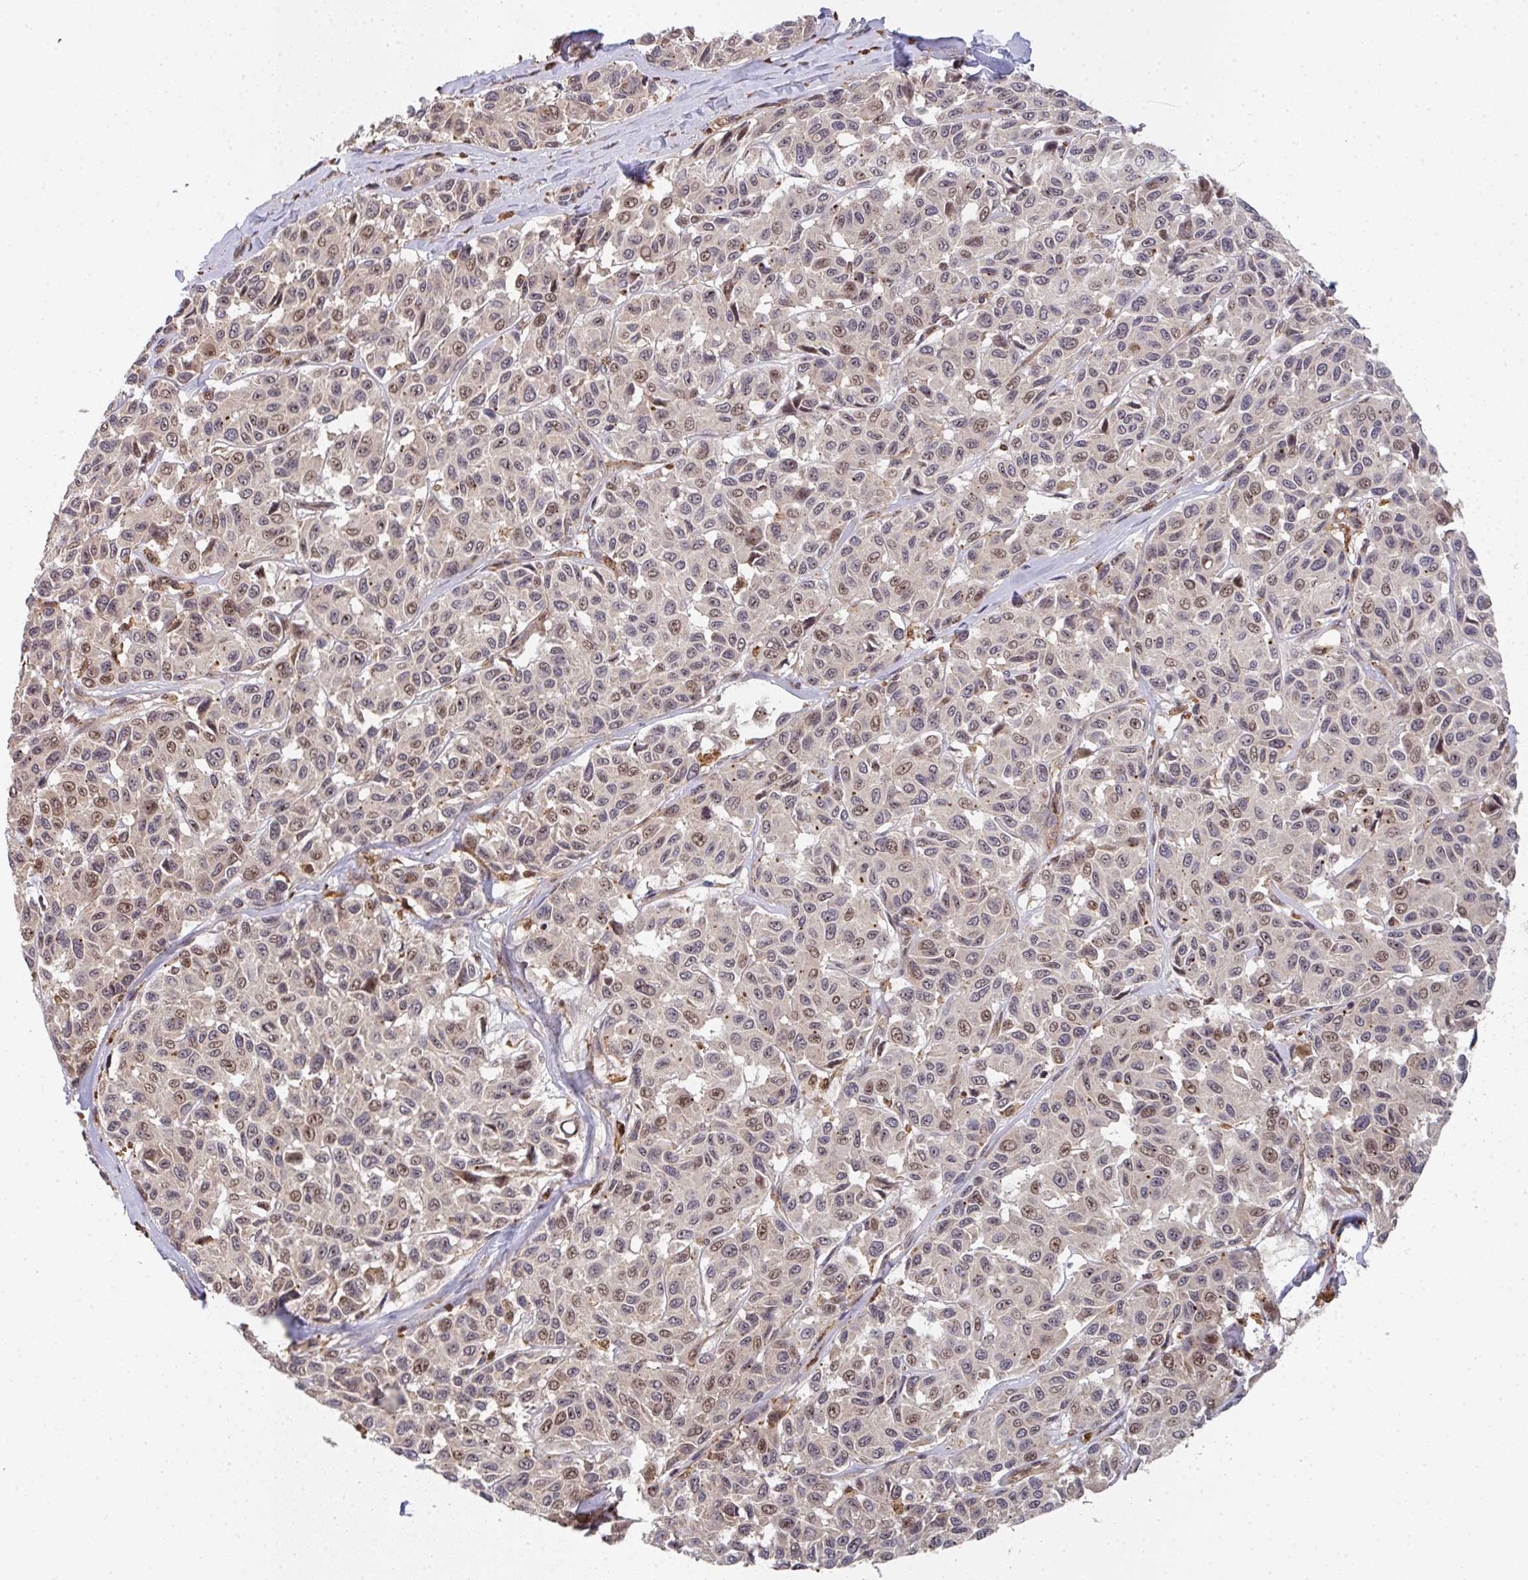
{"staining": {"intensity": "moderate", "quantity": "25%-75%", "location": "nuclear"}, "tissue": "melanoma", "cell_type": "Tumor cells", "image_type": "cancer", "snomed": [{"axis": "morphology", "description": "Malignant melanoma, NOS"}, {"axis": "topography", "description": "Skin"}], "caption": "Protein staining shows moderate nuclear expression in approximately 25%-75% of tumor cells in melanoma.", "gene": "SIMC1", "patient": {"sex": "female", "age": 66}}